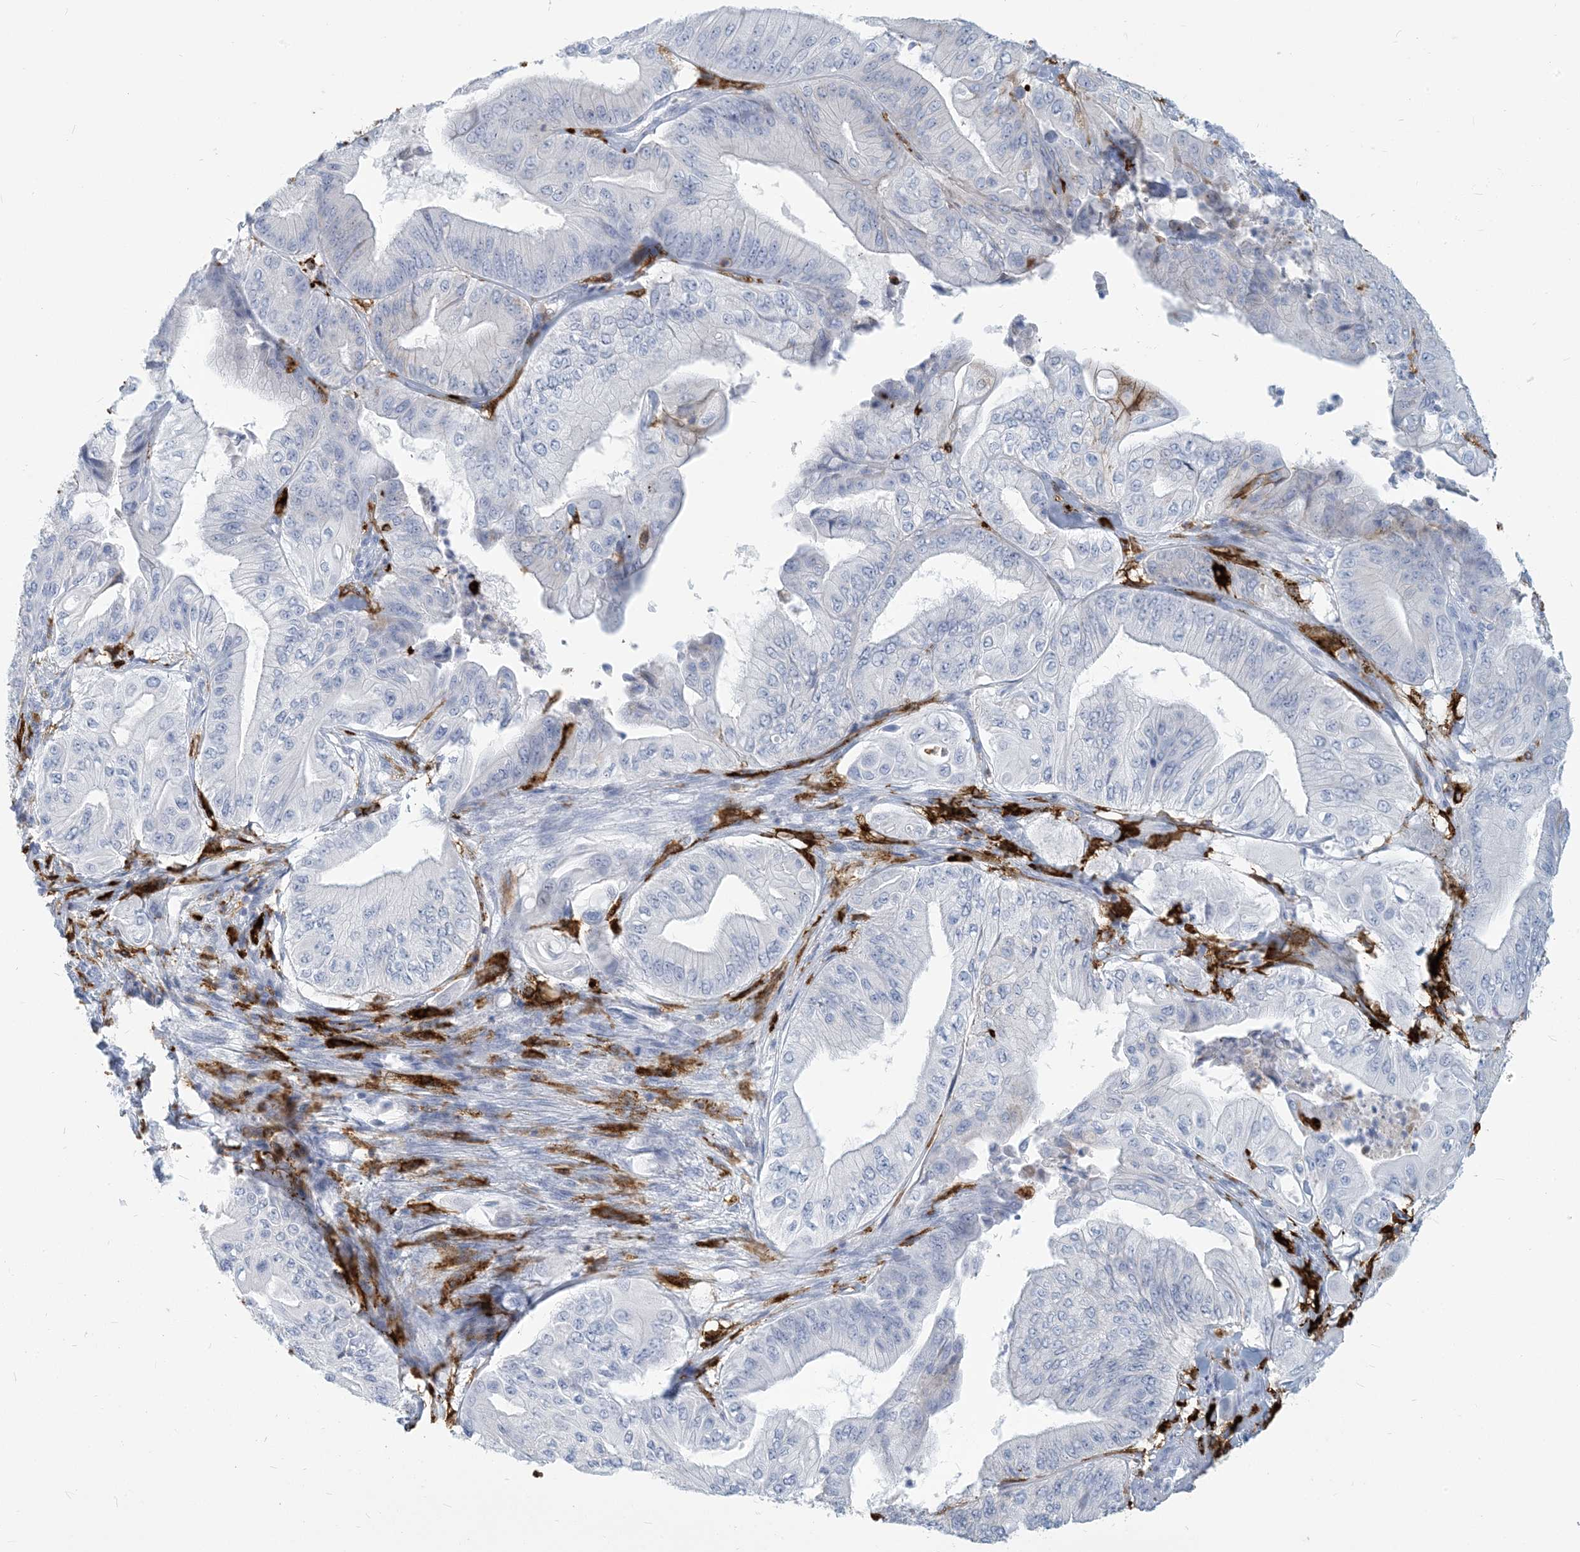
{"staining": {"intensity": "negative", "quantity": "none", "location": "none"}, "tissue": "pancreatic cancer", "cell_type": "Tumor cells", "image_type": "cancer", "snomed": [{"axis": "morphology", "description": "Adenocarcinoma, NOS"}, {"axis": "topography", "description": "Pancreas"}], "caption": "DAB immunohistochemical staining of adenocarcinoma (pancreatic) reveals no significant staining in tumor cells.", "gene": "HLA-DRB1", "patient": {"sex": "female", "age": 77}}